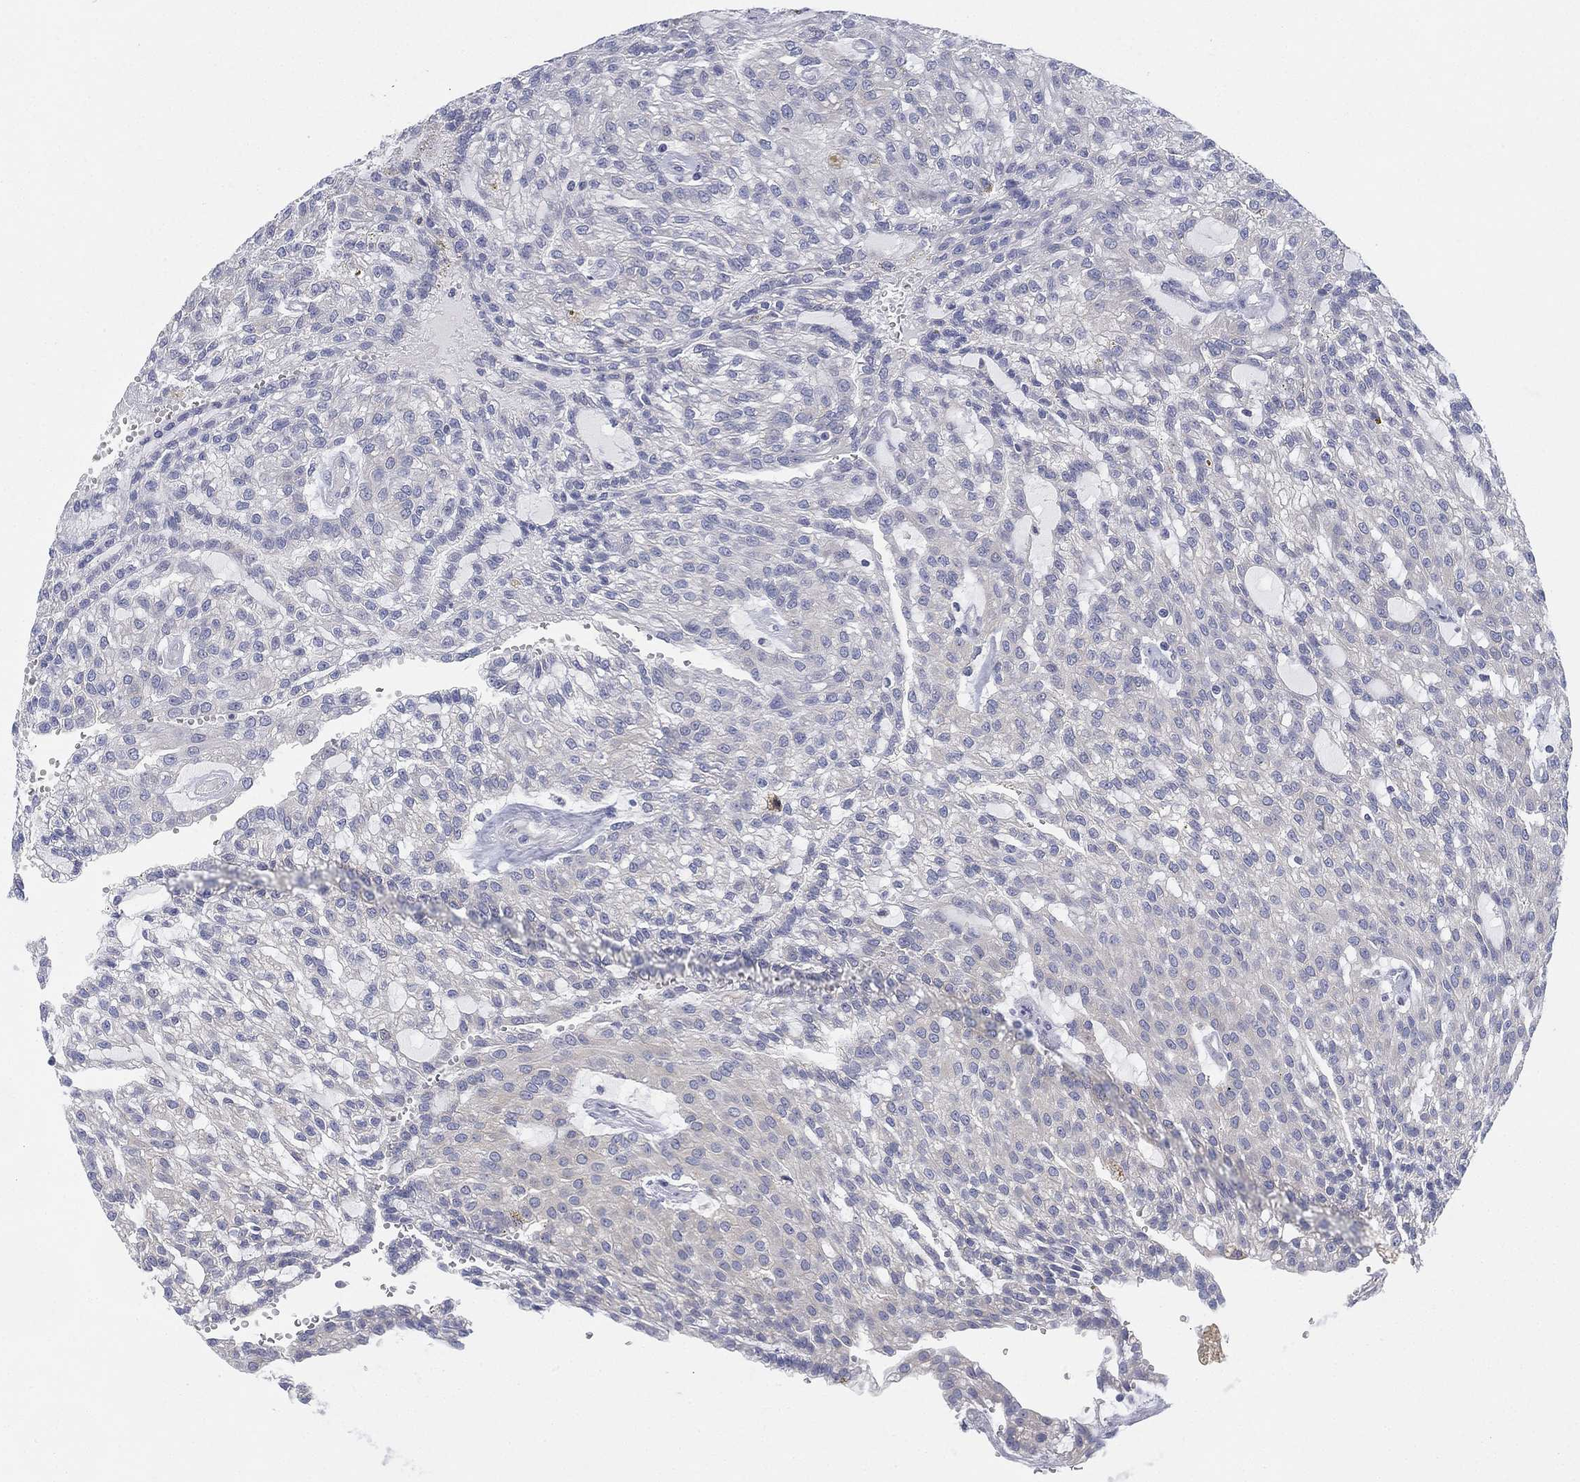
{"staining": {"intensity": "negative", "quantity": "none", "location": "none"}, "tissue": "renal cancer", "cell_type": "Tumor cells", "image_type": "cancer", "snomed": [{"axis": "morphology", "description": "Adenocarcinoma, NOS"}, {"axis": "topography", "description": "Kidney"}], "caption": "DAB (3,3'-diaminobenzidine) immunohistochemical staining of human renal cancer (adenocarcinoma) shows no significant positivity in tumor cells.", "gene": "GCNA", "patient": {"sex": "male", "age": 63}}